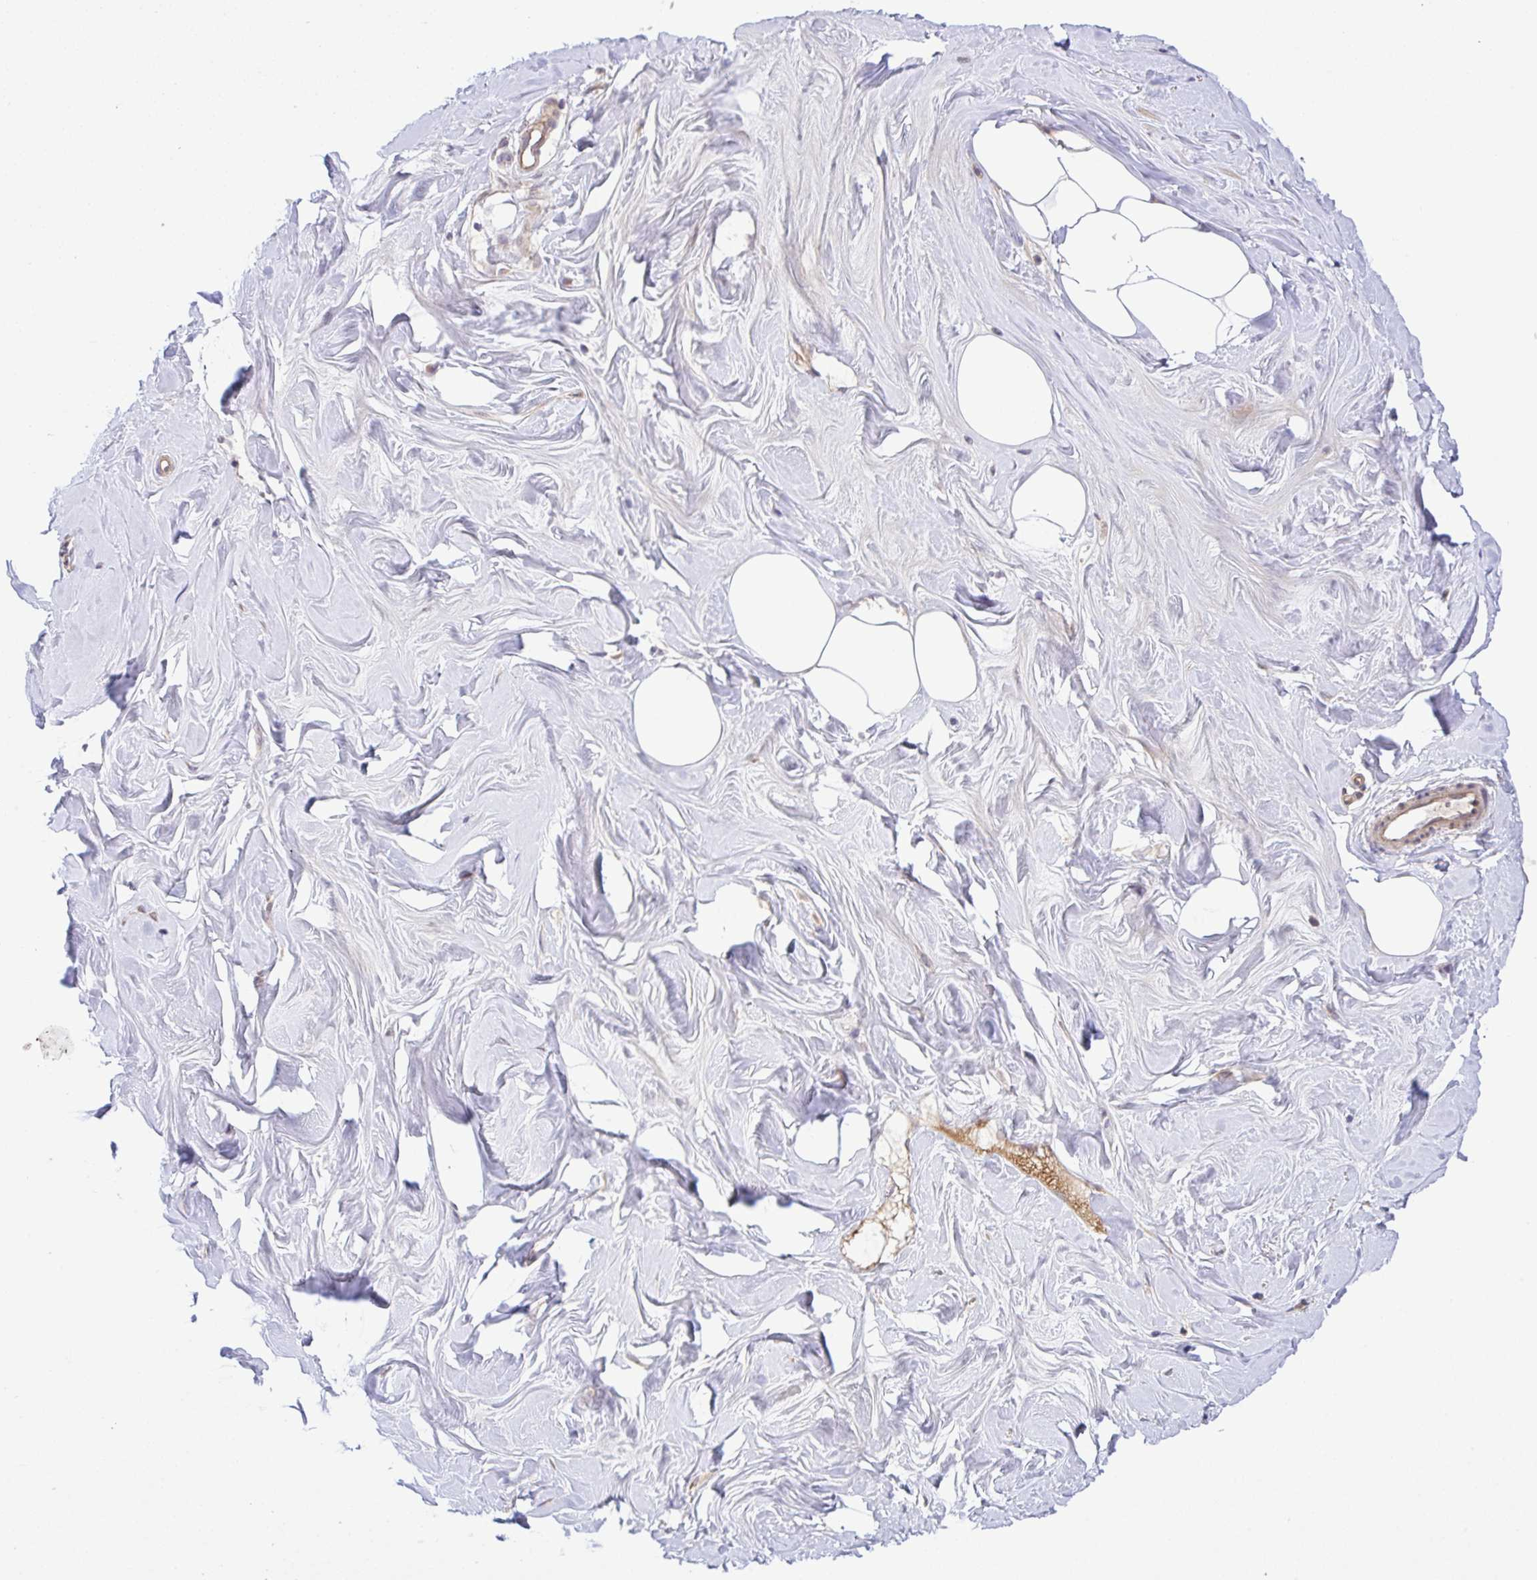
{"staining": {"intensity": "negative", "quantity": "none", "location": "none"}, "tissue": "breast", "cell_type": "Adipocytes", "image_type": "normal", "snomed": [{"axis": "morphology", "description": "Normal tissue, NOS"}, {"axis": "topography", "description": "Breast"}], "caption": "There is no significant expression in adipocytes of breast. The staining was performed using DAB to visualize the protein expression in brown, while the nuclei were stained in blue with hematoxylin (Magnification: 20x).", "gene": "UBE4A", "patient": {"sex": "female", "age": 27}}